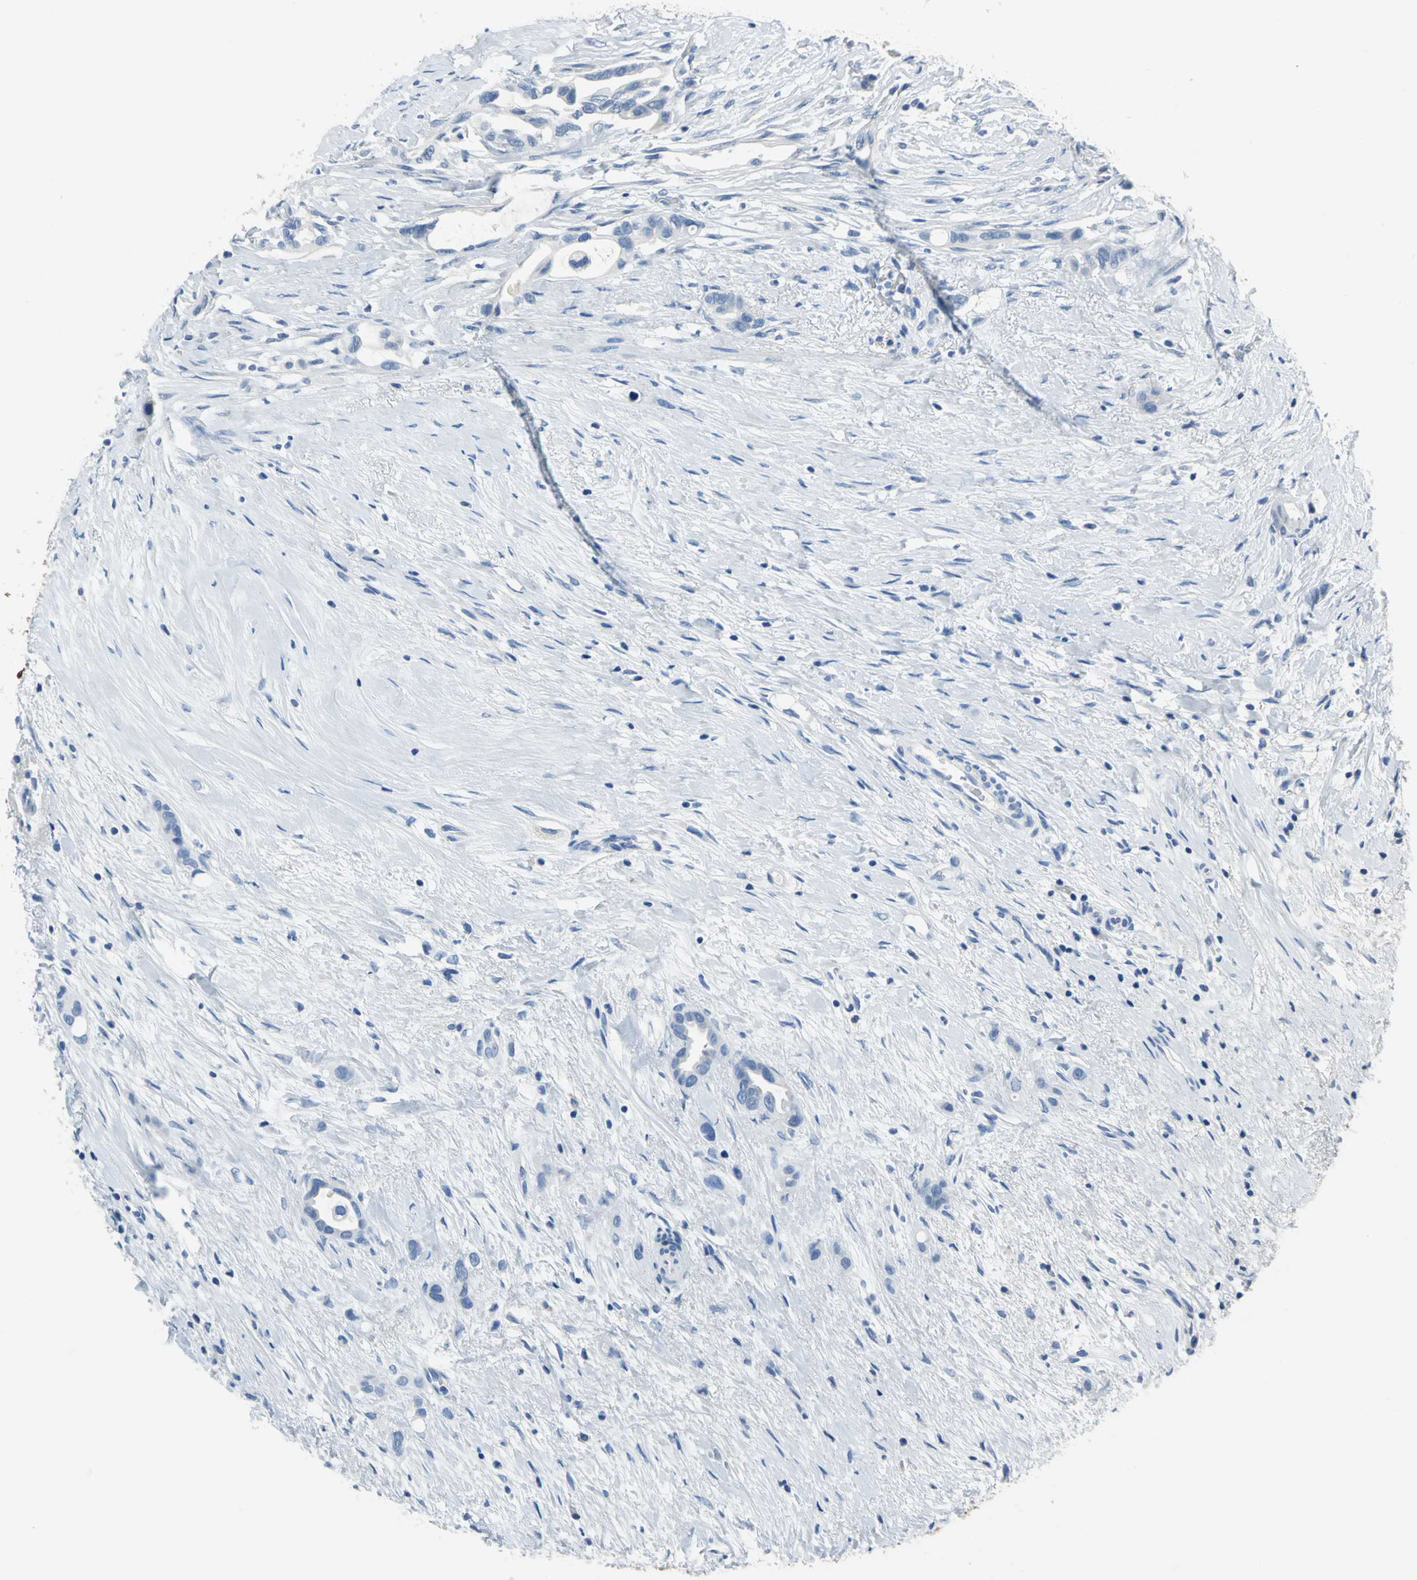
{"staining": {"intensity": "negative", "quantity": "none", "location": "none"}, "tissue": "liver cancer", "cell_type": "Tumor cells", "image_type": "cancer", "snomed": [{"axis": "morphology", "description": "Cholangiocarcinoma"}, {"axis": "topography", "description": "Liver"}], "caption": "Liver cholangiocarcinoma stained for a protein using immunohistochemistry (IHC) exhibits no positivity tumor cells.", "gene": "PKLR", "patient": {"sex": "female", "age": 65}}